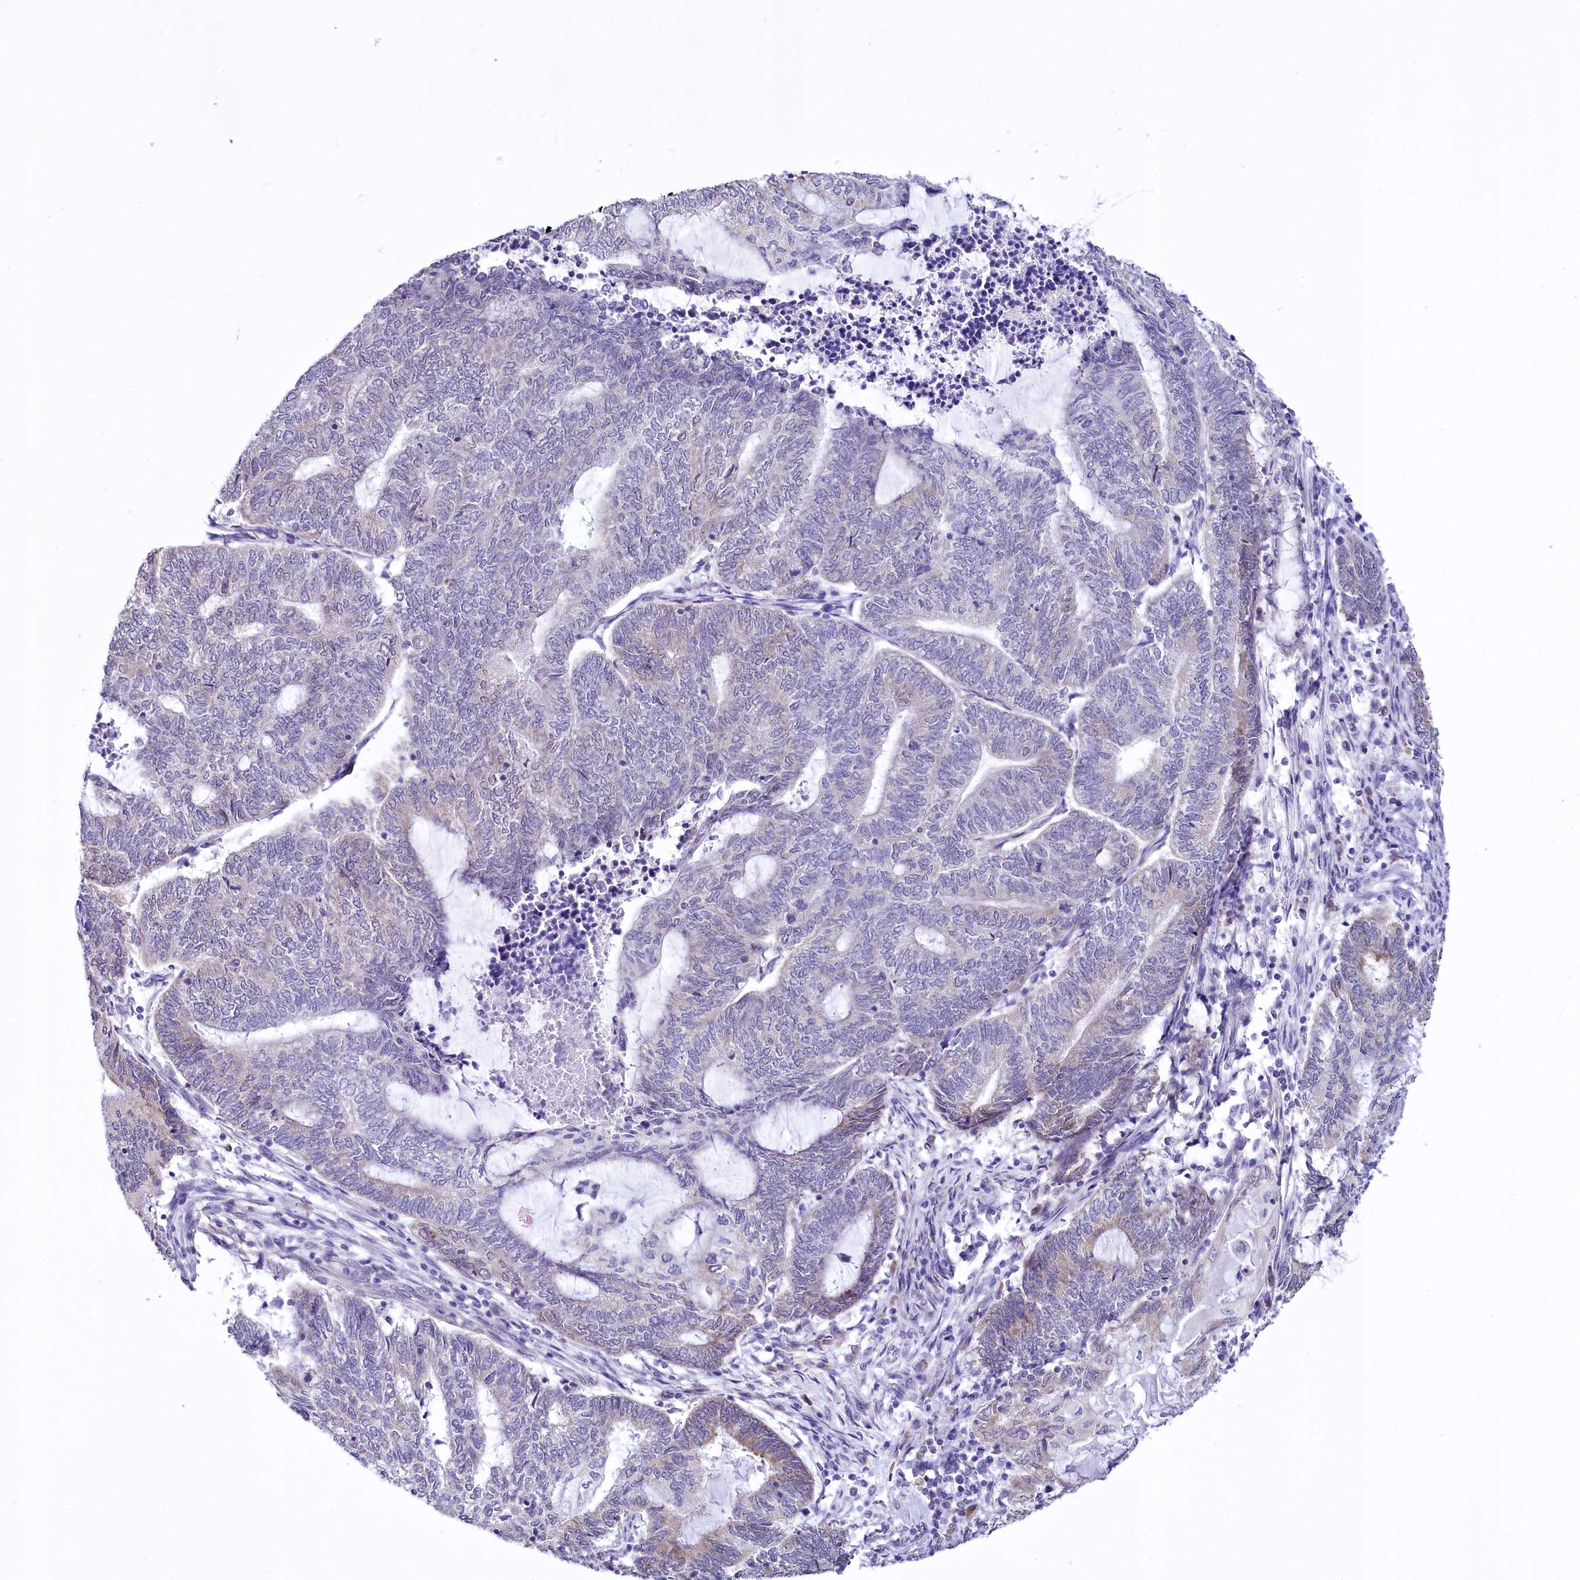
{"staining": {"intensity": "weak", "quantity": "<25%", "location": "cytoplasmic/membranous"}, "tissue": "endometrial cancer", "cell_type": "Tumor cells", "image_type": "cancer", "snomed": [{"axis": "morphology", "description": "Adenocarcinoma, NOS"}, {"axis": "topography", "description": "Uterus"}, {"axis": "topography", "description": "Endometrium"}], "caption": "Adenocarcinoma (endometrial) was stained to show a protein in brown. There is no significant expression in tumor cells.", "gene": "SPATS2", "patient": {"sex": "female", "age": 70}}